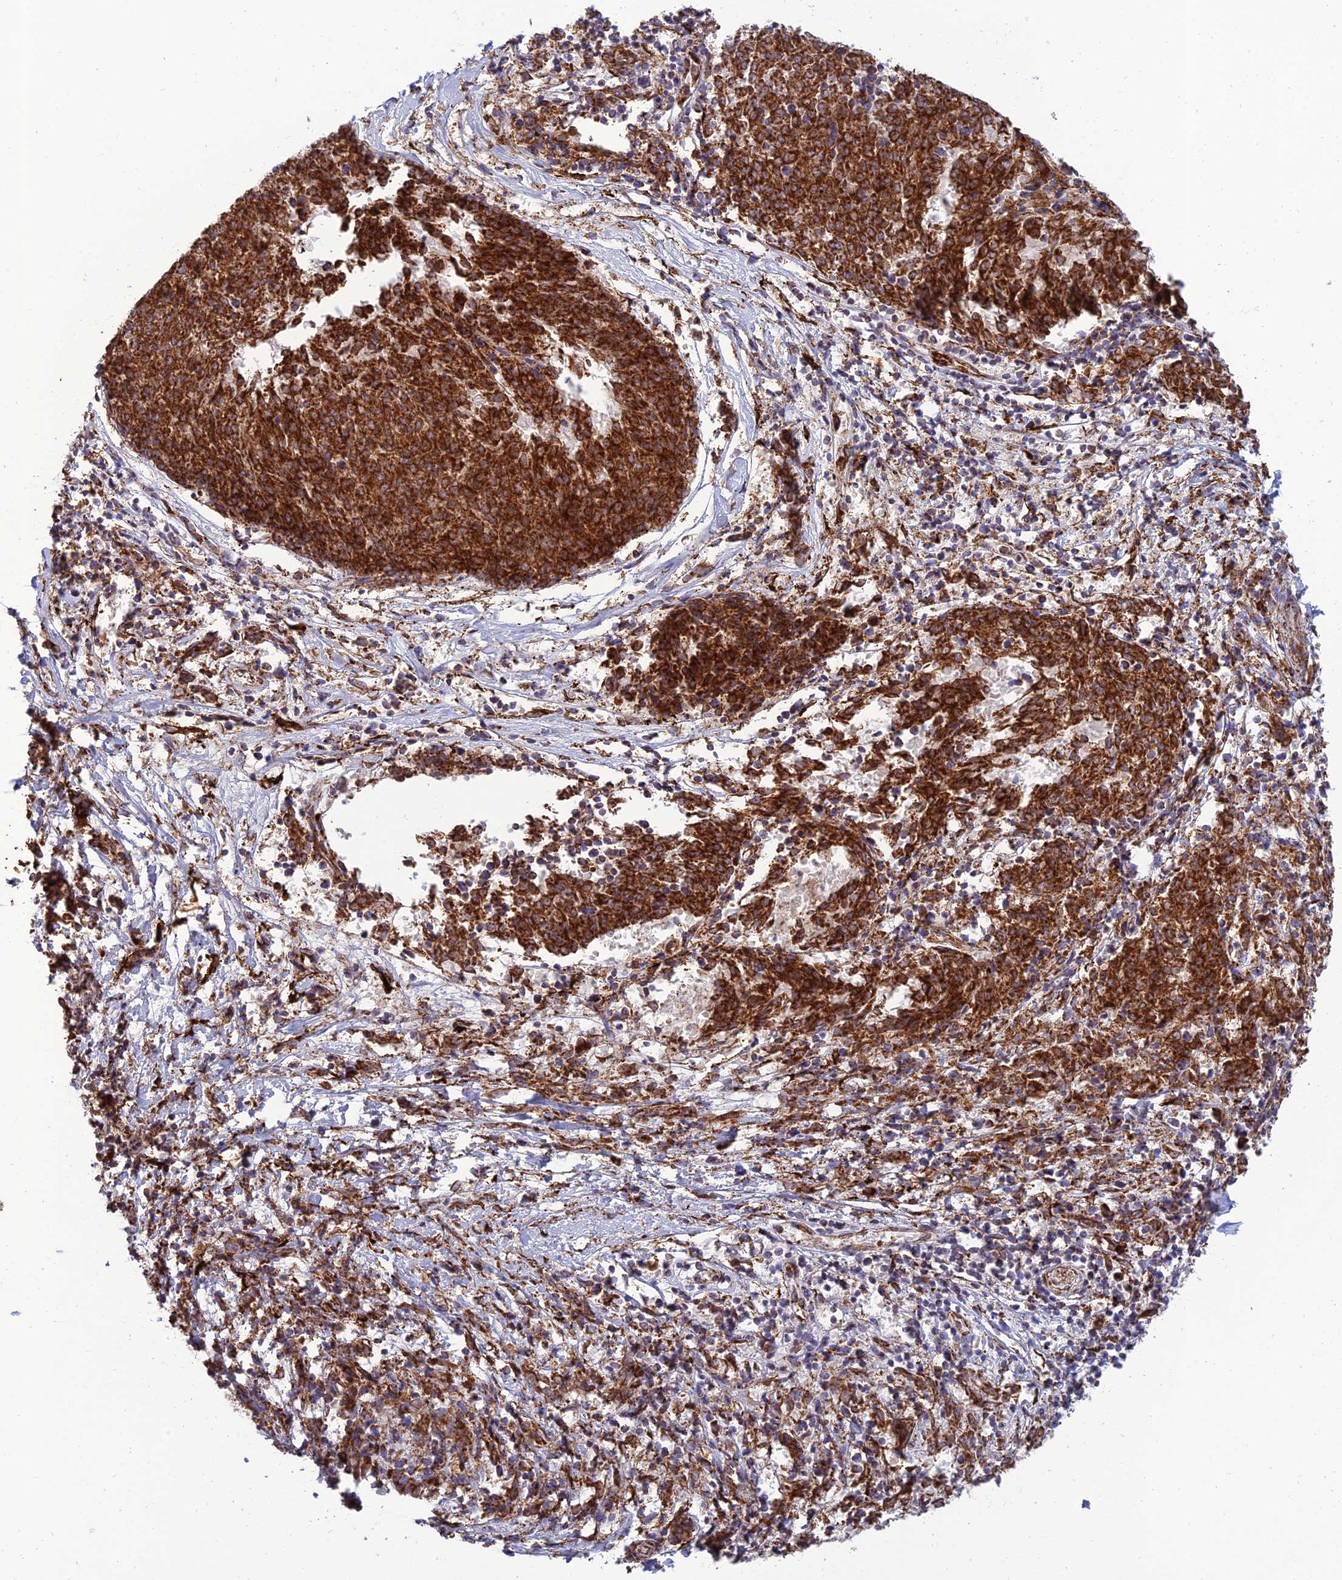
{"staining": {"intensity": "strong", "quantity": ">75%", "location": "cytoplasmic/membranous"}, "tissue": "melanoma", "cell_type": "Tumor cells", "image_type": "cancer", "snomed": [{"axis": "morphology", "description": "Malignant melanoma, NOS"}, {"axis": "topography", "description": "Skin"}], "caption": "A high-resolution micrograph shows immunohistochemistry staining of melanoma, which shows strong cytoplasmic/membranous positivity in about >75% of tumor cells.", "gene": "RCN3", "patient": {"sex": "female", "age": 72}}